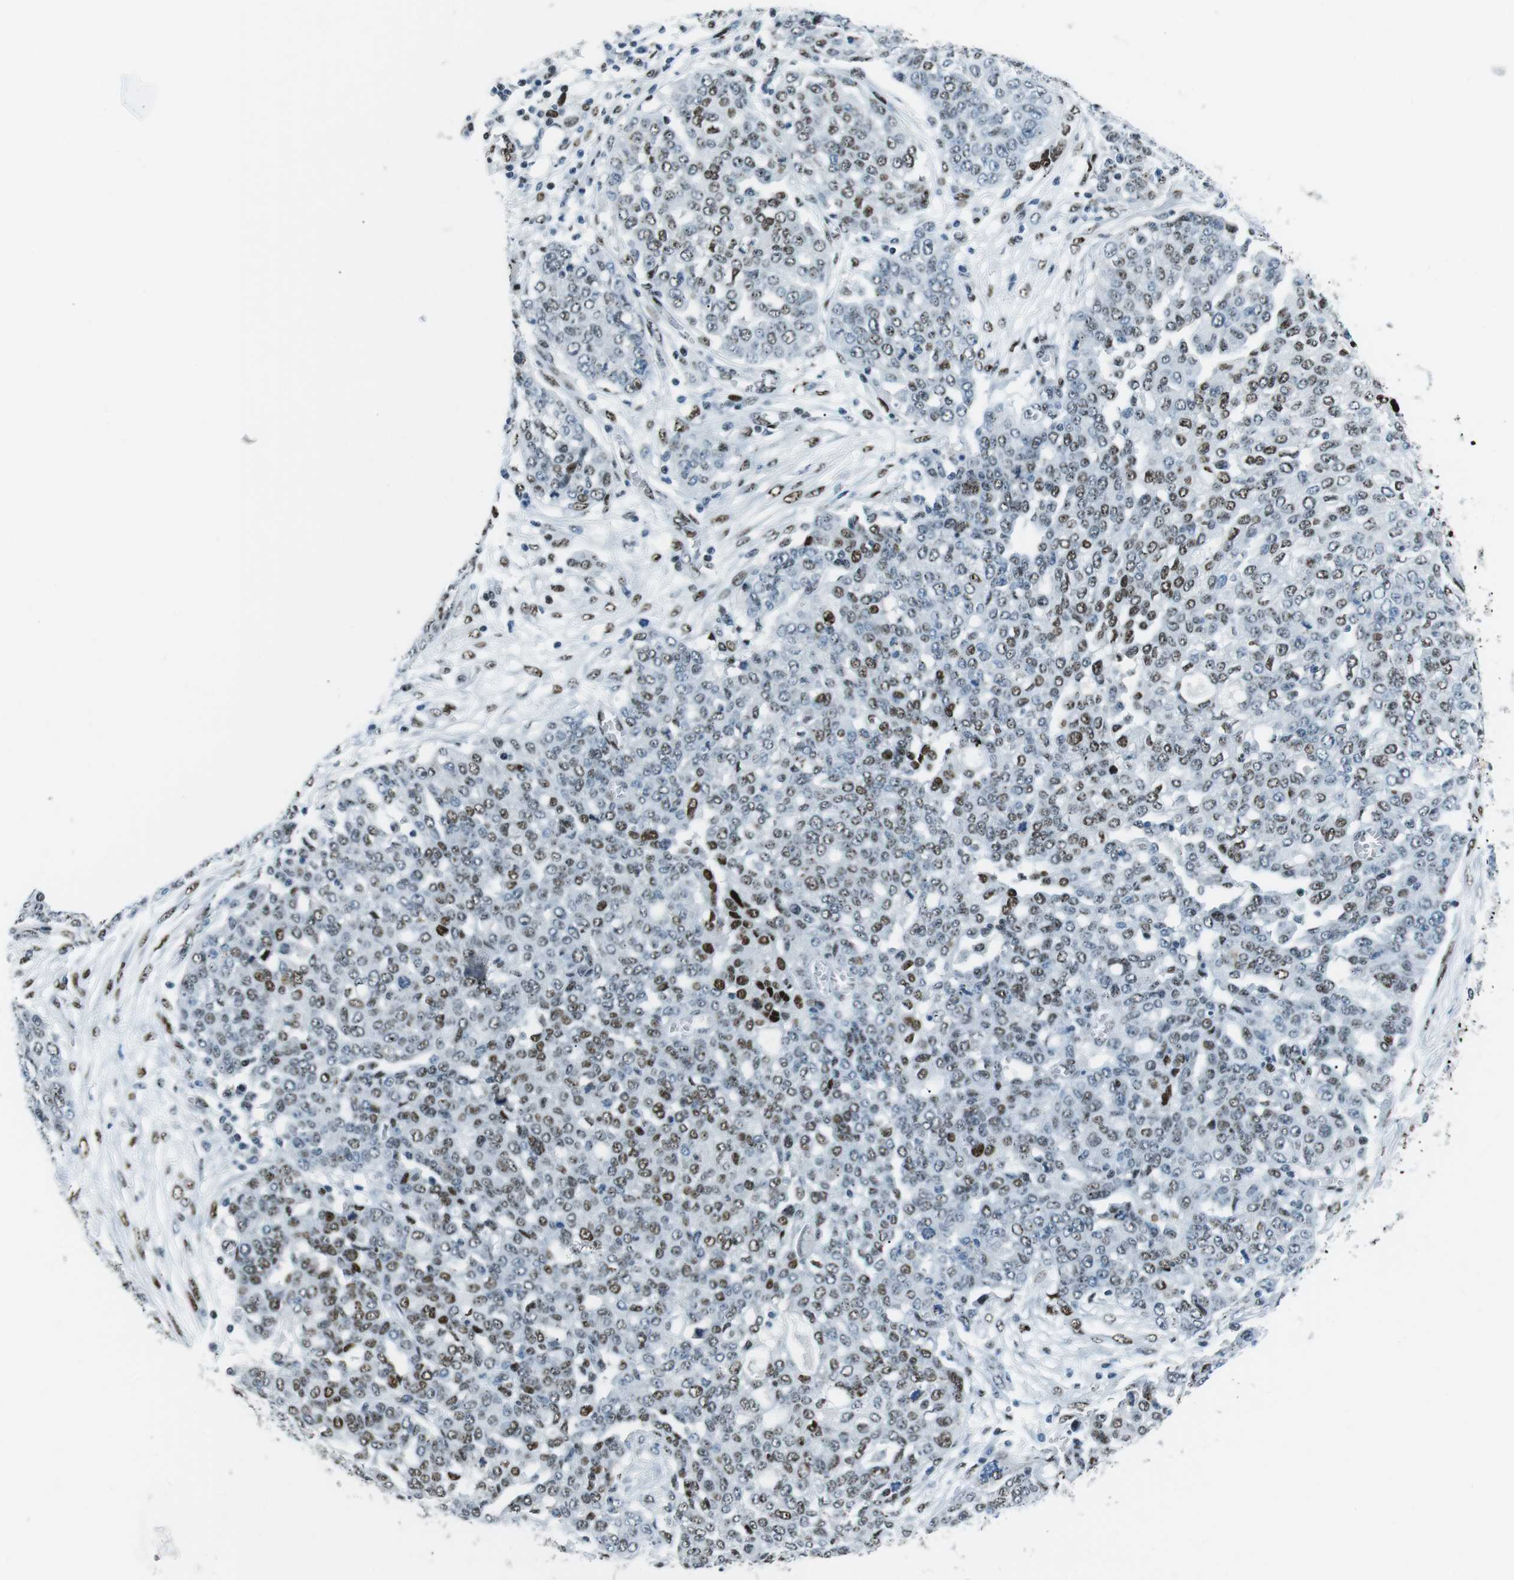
{"staining": {"intensity": "weak", "quantity": ">75%", "location": "nuclear"}, "tissue": "ovarian cancer", "cell_type": "Tumor cells", "image_type": "cancer", "snomed": [{"axis": "morphology", "description": "Cystadenocarcinoma, serous, NOS"}, {"axis": "topography", "description": "Soft tissue"}, {"axis": "topography", "description": "Ovary"}], "caption": "Protein analysis of ovarian cancer tissue demonstrates weak nuclear staining in approximately >75% of tumor cells. The staining is performed using DAB brown chromogen to label protein expression. The nuclei are counter-stained blue using hematoxylin.", "gene": "PML", "patient": {"sex": "female", "age": 57}}